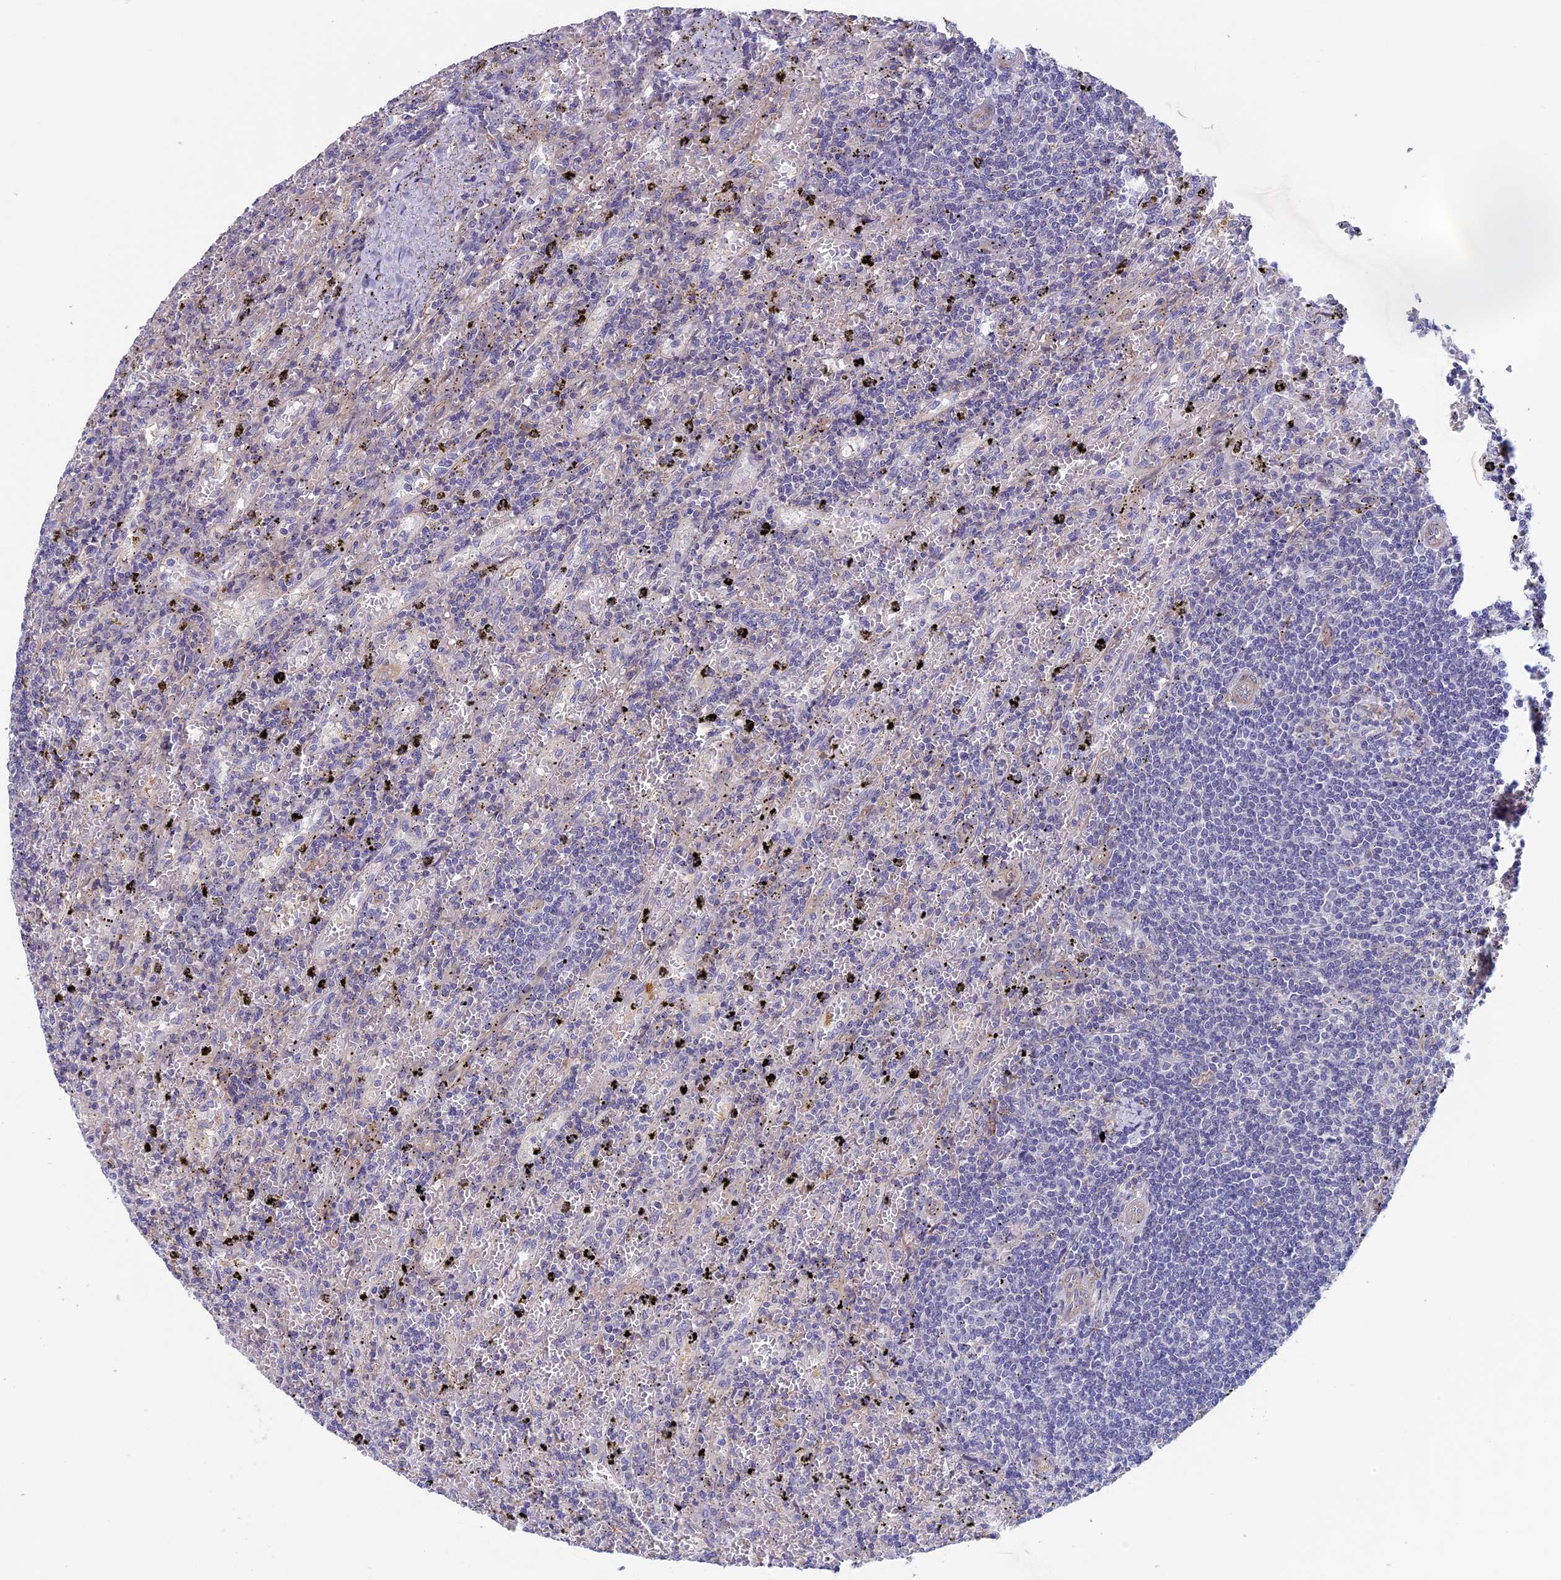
{"staining": {"intensity": "negative", "quantity": "none", "location": "none"}, "tissue": "lymphoma", "cell_type": "Tumor cells", "image_type": "cancer", "snomed": [{"axis": "morphology", "description": "Malignant lymphoma, non-Hodgkin's type, Low grade"}, {"axis": "topography", "description": "Spleen"}], "caption": "Immunohistochemical staining of low-grade malignant lymphoma, non-Hodgkin's type demonstrates no significant positivity in tumor cells.", "gene": "CNOT6L", "patient": {"sex": "male", "age": 76}}